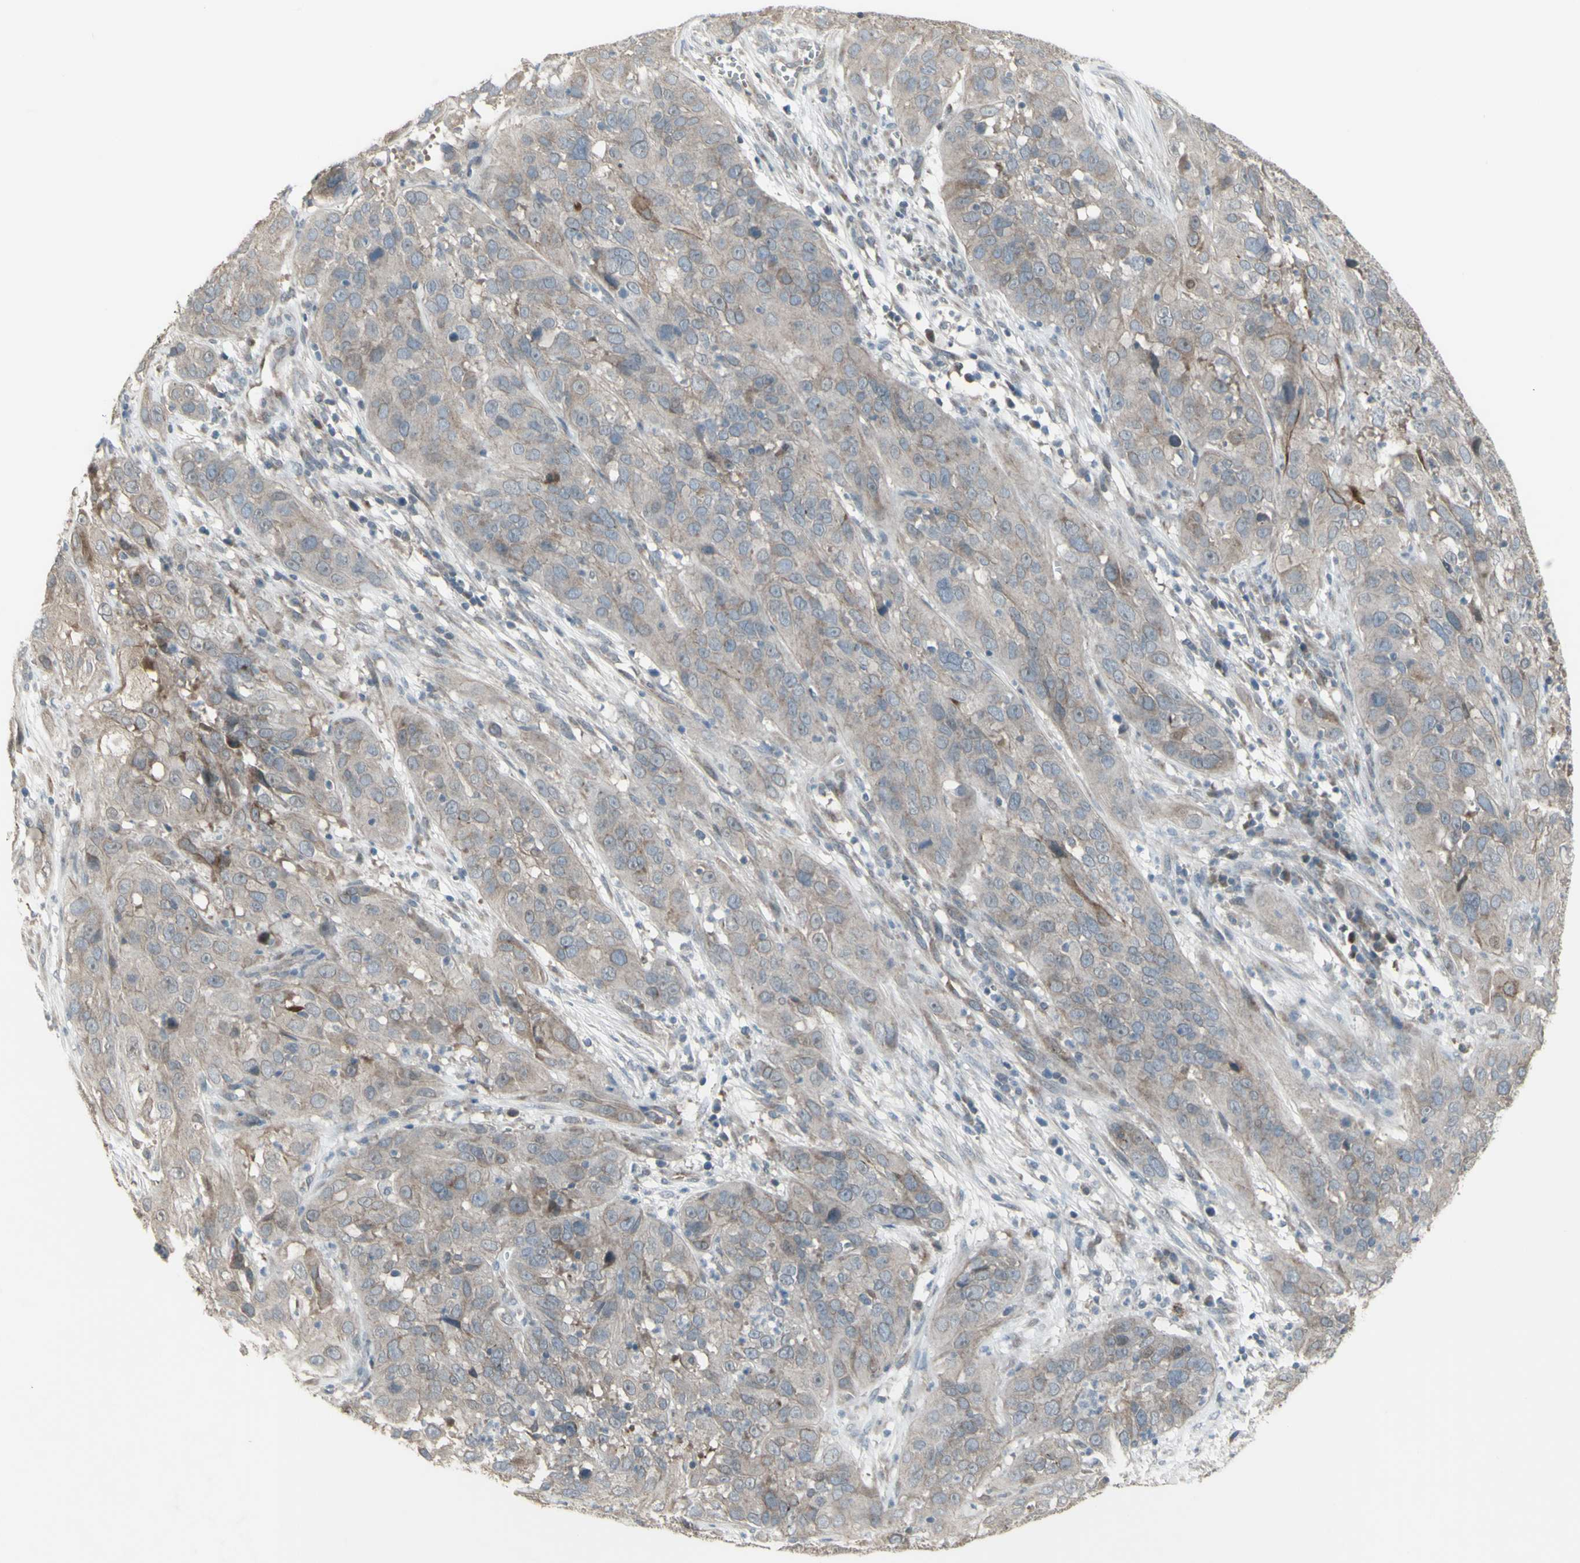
{"staining": {"intensity": "weak", "quantity": ">75%", "location": "cytoplasmic/membranous"}, "tissue": "cervical cancer", "cell_type": "Tumor cells", "image_type": "cancer", "snomed": [{"axis": "morphology", "description": "Squamous cell carcinoma, NOS"}, {"axis": "topography", "description": "Cervix"}], "caption": "Immunohistochemistry (IHC) micrograph of human cervical cancer stained for a protein (brown), which reveals low levels of weak cytoplasmic/membranous expression in about >75% of tumor cells.", "gene": "GRAMD1B", "patient": {"sex": "female", "age": 32}}